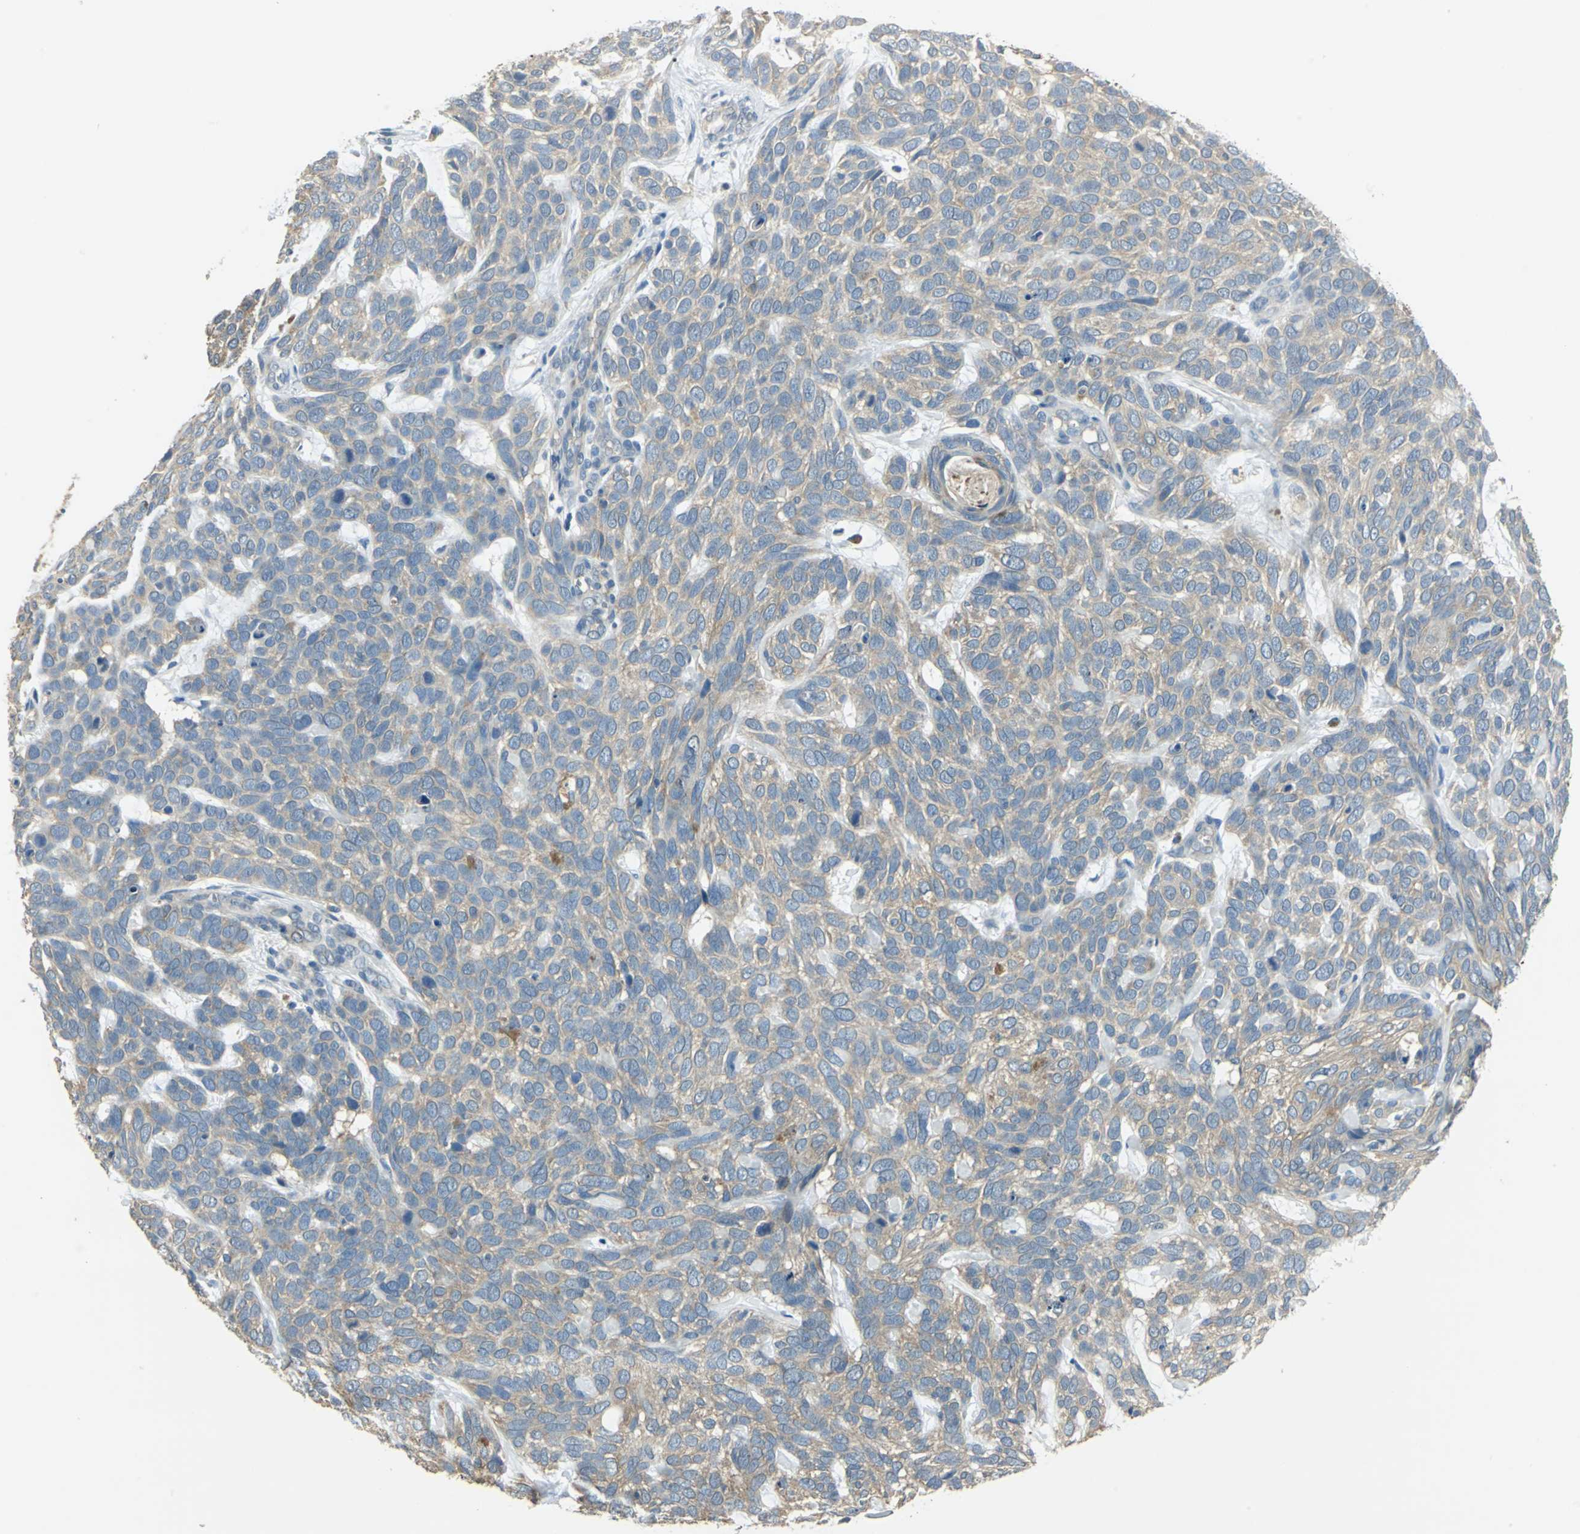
{"staining": {"intensity": "moderate", "quantity": "25%-75%", "location": "cytoplasmic/membranous"}, "tissue": "skin cancer", "cell_type": "Tumor cells", "image_type": "cancer", "snomed": [{"axis": "morphology", "description": "Basal cell carcinoma"}, {"axis": "topography", "description": "Skin"}], "caption": "Approximately 25%-75% of tumor cells in skin cancer (basal cell carcinoma) display moderate cytoplasmic/membranous protein positivity as visualized by brown immunohistochemical staining.", "gene": "SHC2", "patient": {"sex": "male", "age": 87}}